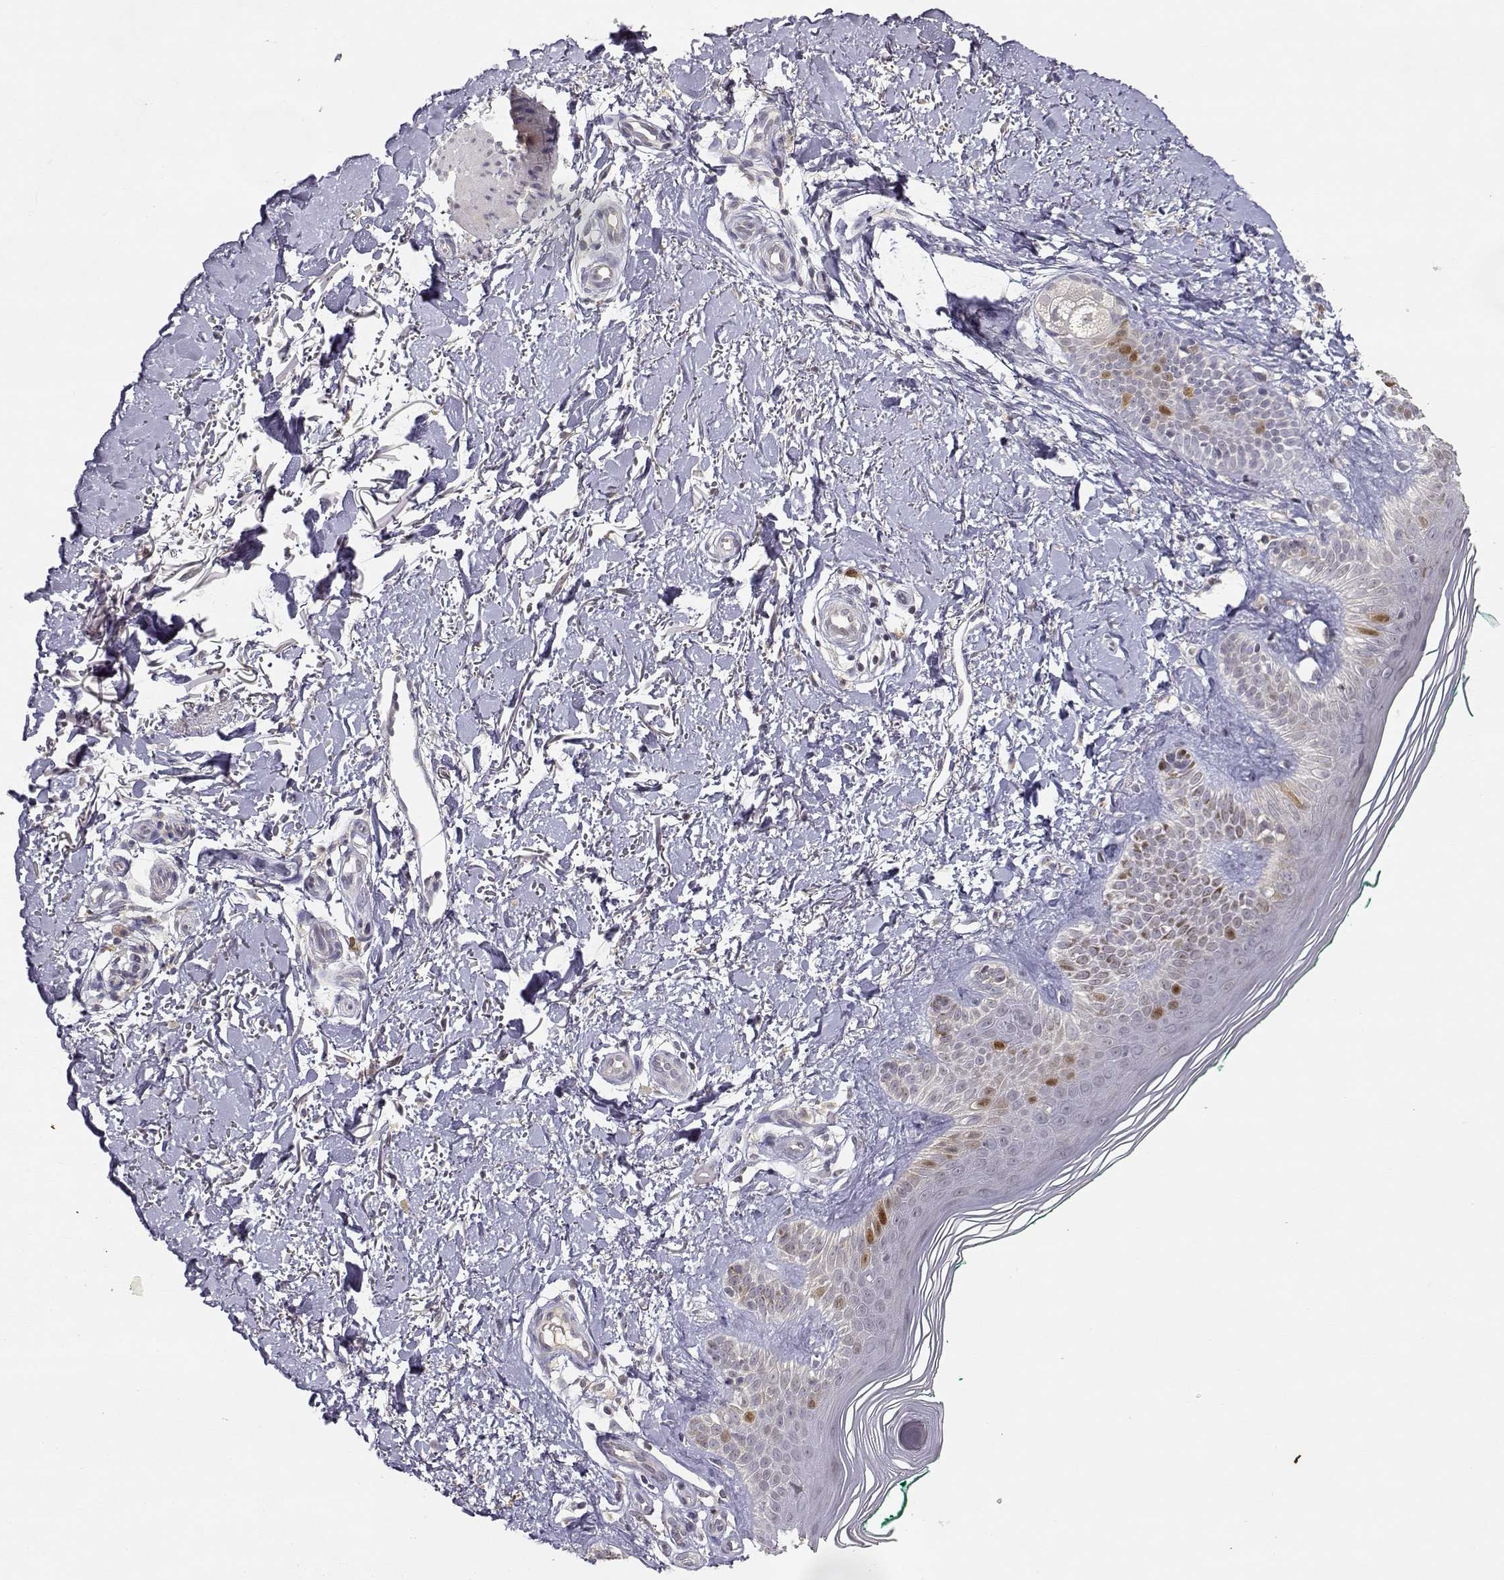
{"staining": {"intensity": "negative", "quantity": "none", "location": "none"}, "tissue": "skin", "cell_type": "Fibroblasts", "image_type": "normal", "snomed": [{"axis": "morphology", "description": "Normal tissue, NOS"}, {"axis": "morphology", "description": "Inflammation, NOS"}, {"axis": "morphology", "description": "Fibrosis, NOS"}, {"axis": "topography", "description": "Skin"}], "caption": "An IHC photomicrograph of benign skin is shown. There is no staining in fibroblasts of skin.", "gene": "RAD51", "patient": {"sex": "male", "age": 71}}